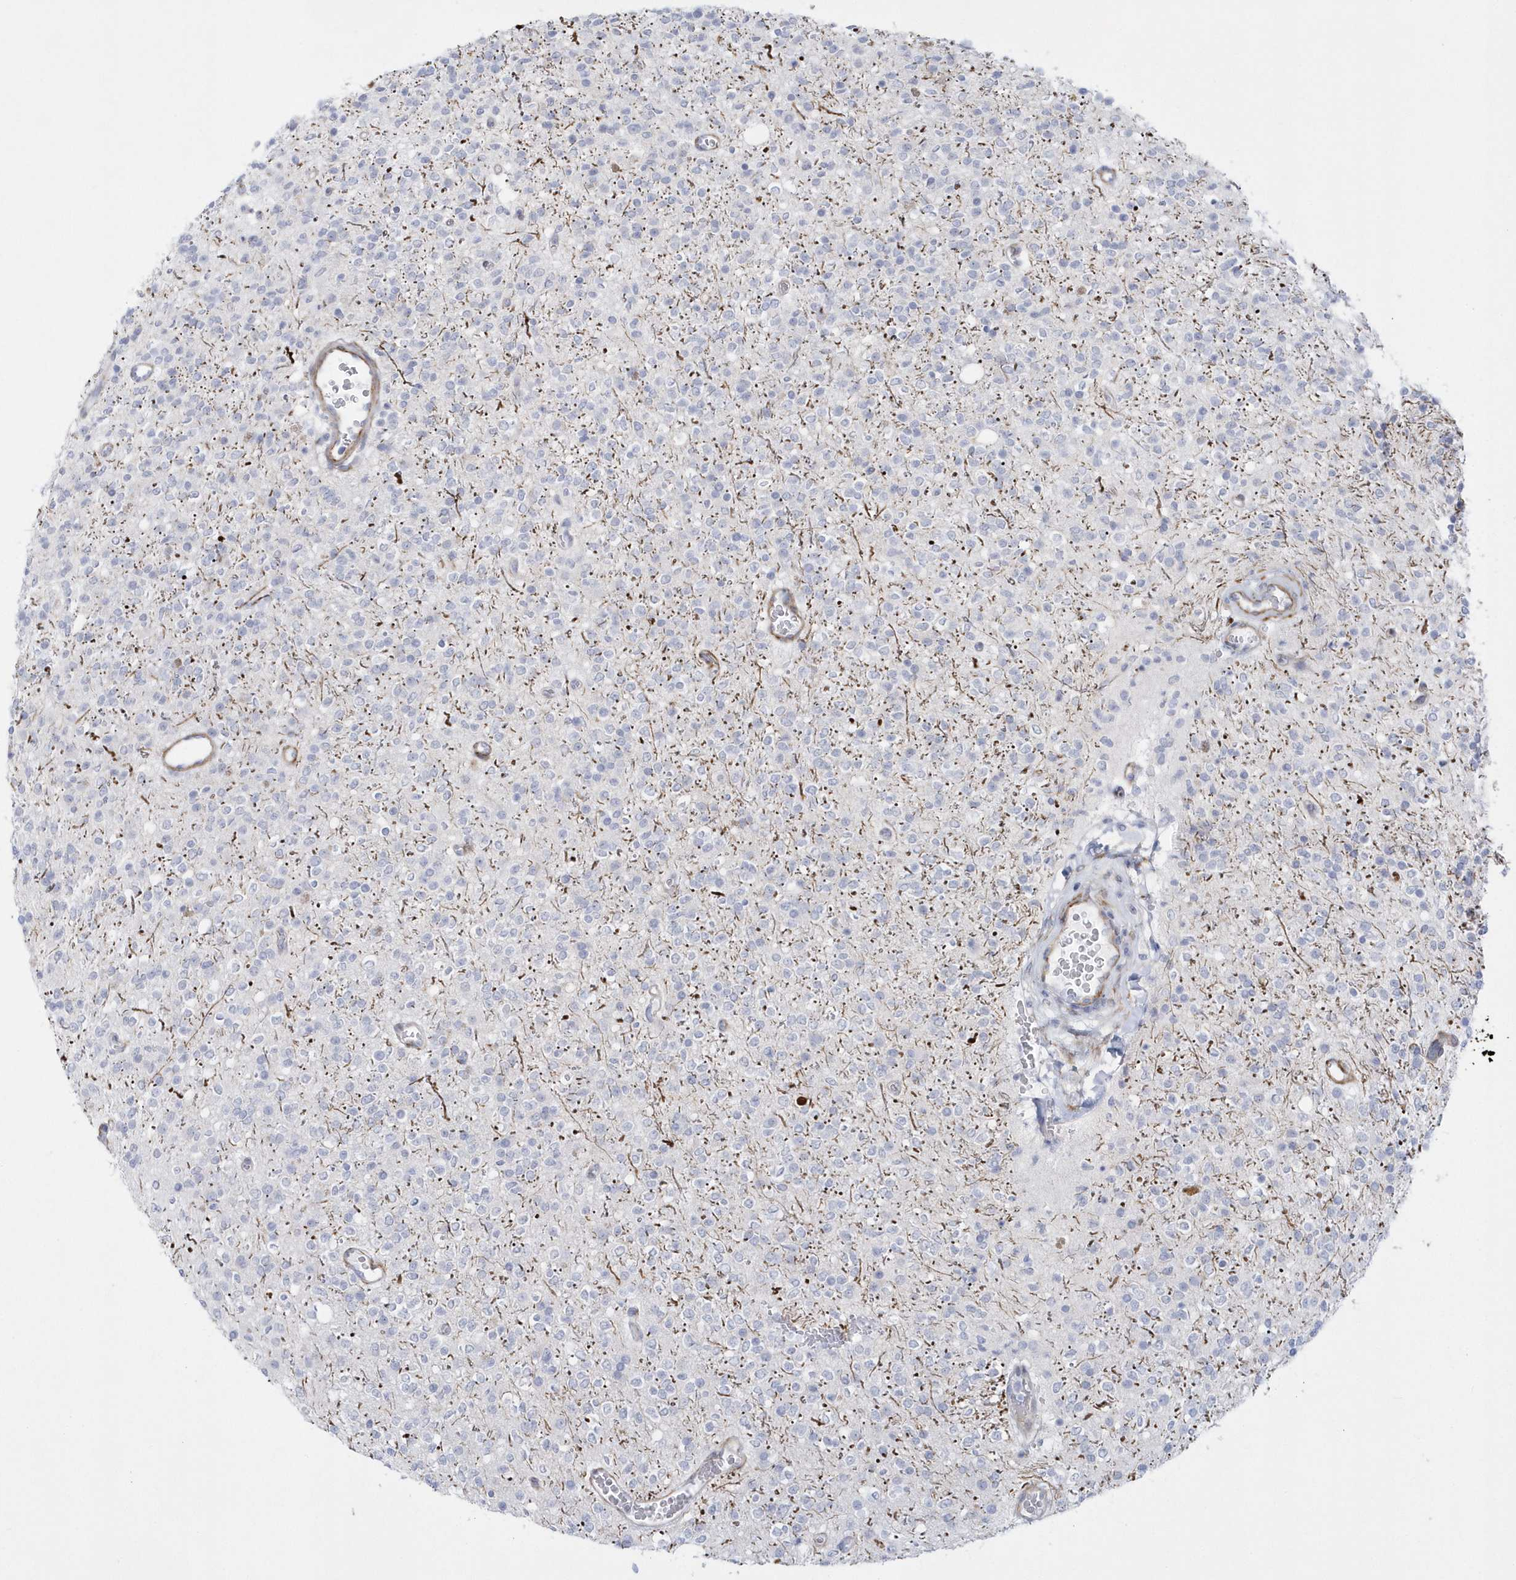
{"staining": {"intensity": "negative", "quantity": "none", "location": "none"}, "tissue": "glioma", "cell_type": "Tumor cells", "image_type": "cancer", "snomed": [{"axis": "morphology", "description": "Glioma, malignant, High grade"}, {"axis": "topography", "description": "Brain"}], "caption": "Immunohistochemical staining of human malignant glioma (high-grade) demonstrates no significant staining in tumor cells. (Stains: DAB immunohistochemistry with hematoxylin counter stain, Microscopy: brightfield microscopy at high magnification).", "gene": "WDR27", "patient": {"sex": "male", "age": 34}}